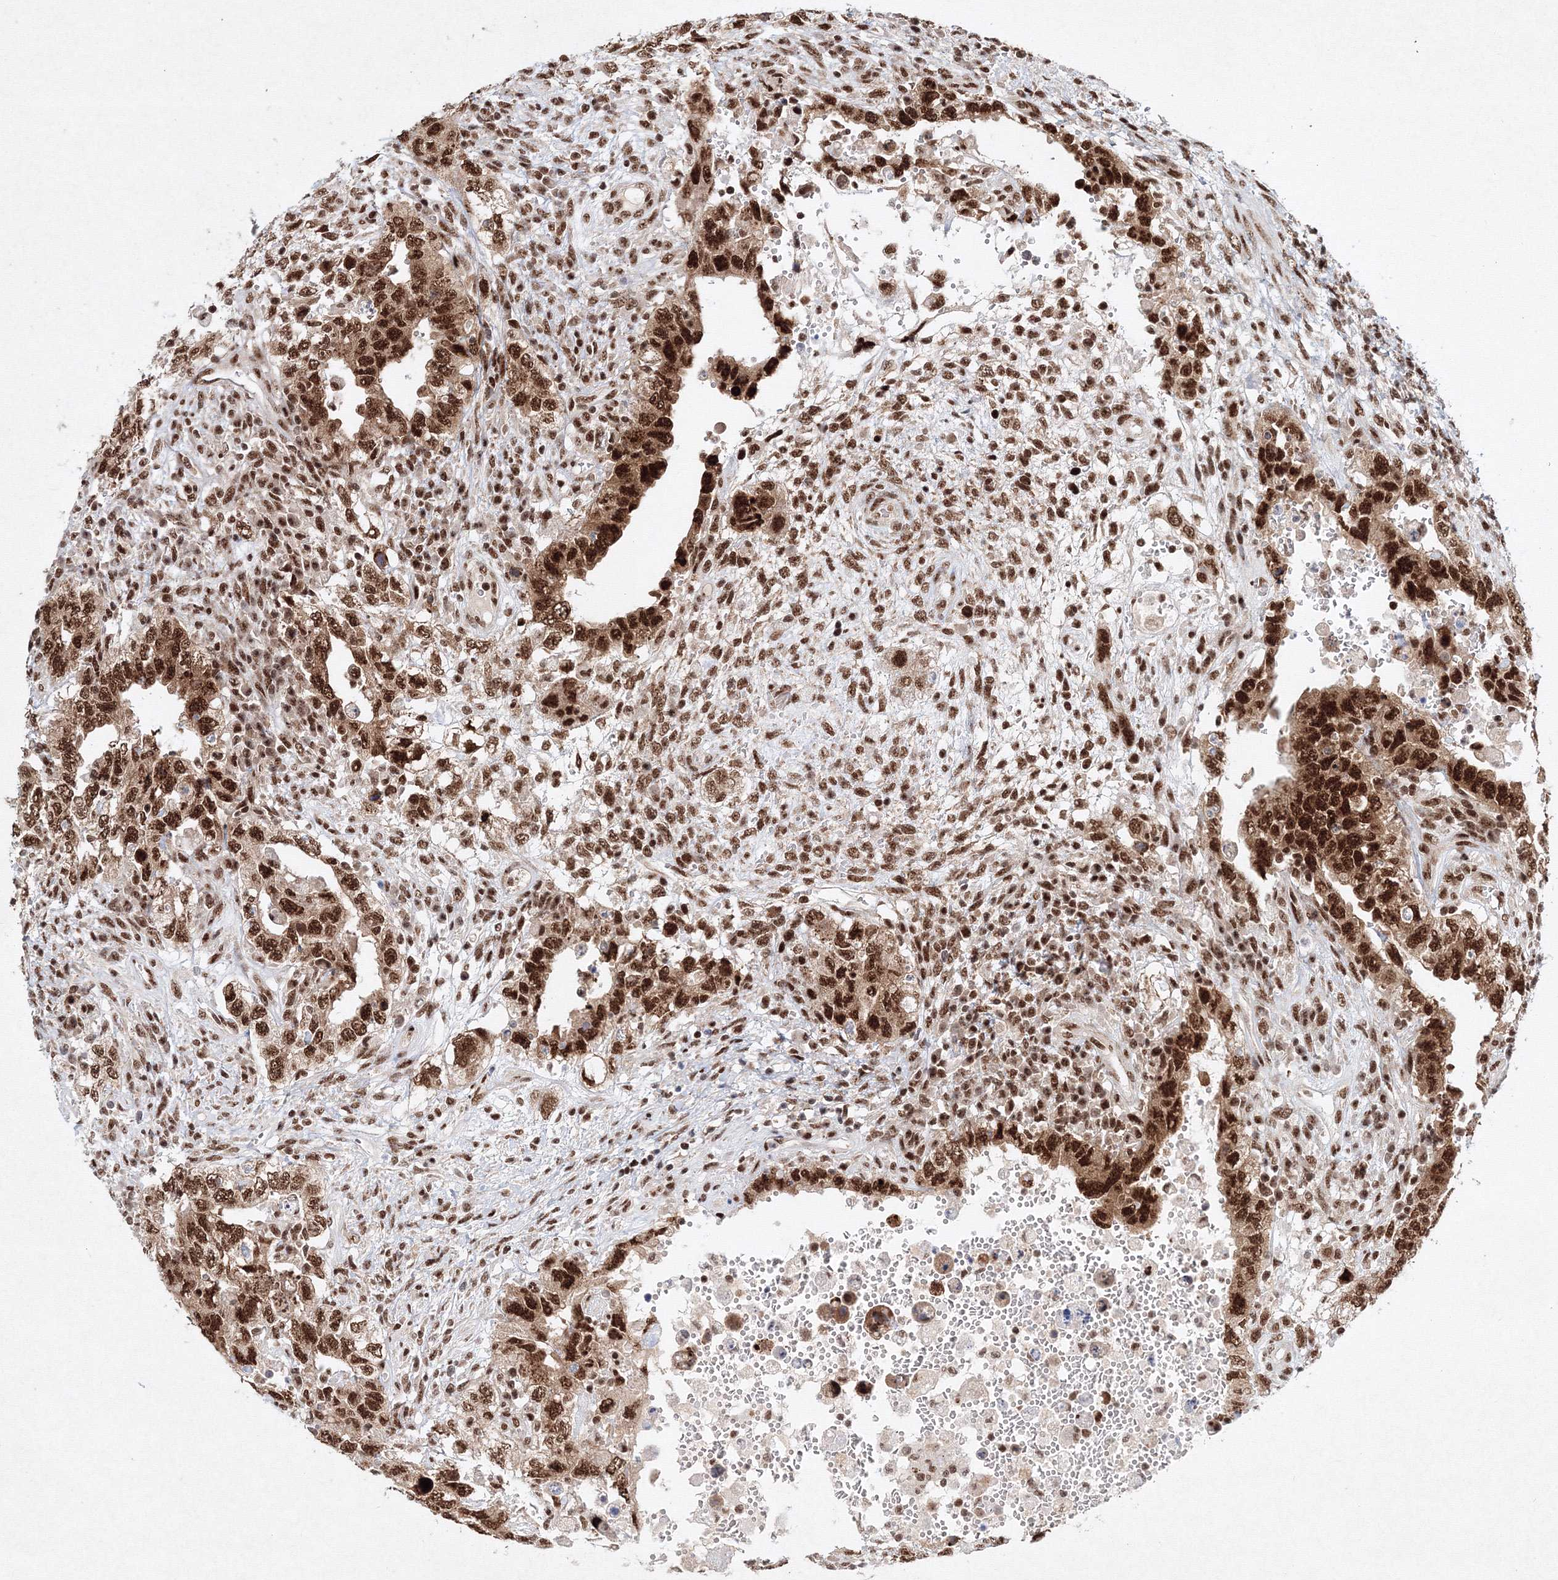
{"staining": {"intensity": "strong", "quantity": ">75%", "location": "nuclear"}, "tissue": "testis cancer", "cell_type": "Tumor cells", "image_type": "cancer", "snomed": [{"axis": "morphology", "description": "Carcinoma, Embryonal, NOS"}, {"axis": "topography", "description": "Testis"}], "caption": "High-power microscopy captured an immunohistochemistry image of embryonal carcinoma (testis), revealing strong nuclear expression in approximately >75% of tumor cells.", "gene": "SNRPC", "patient": {"sex": "male", "age": 26}}